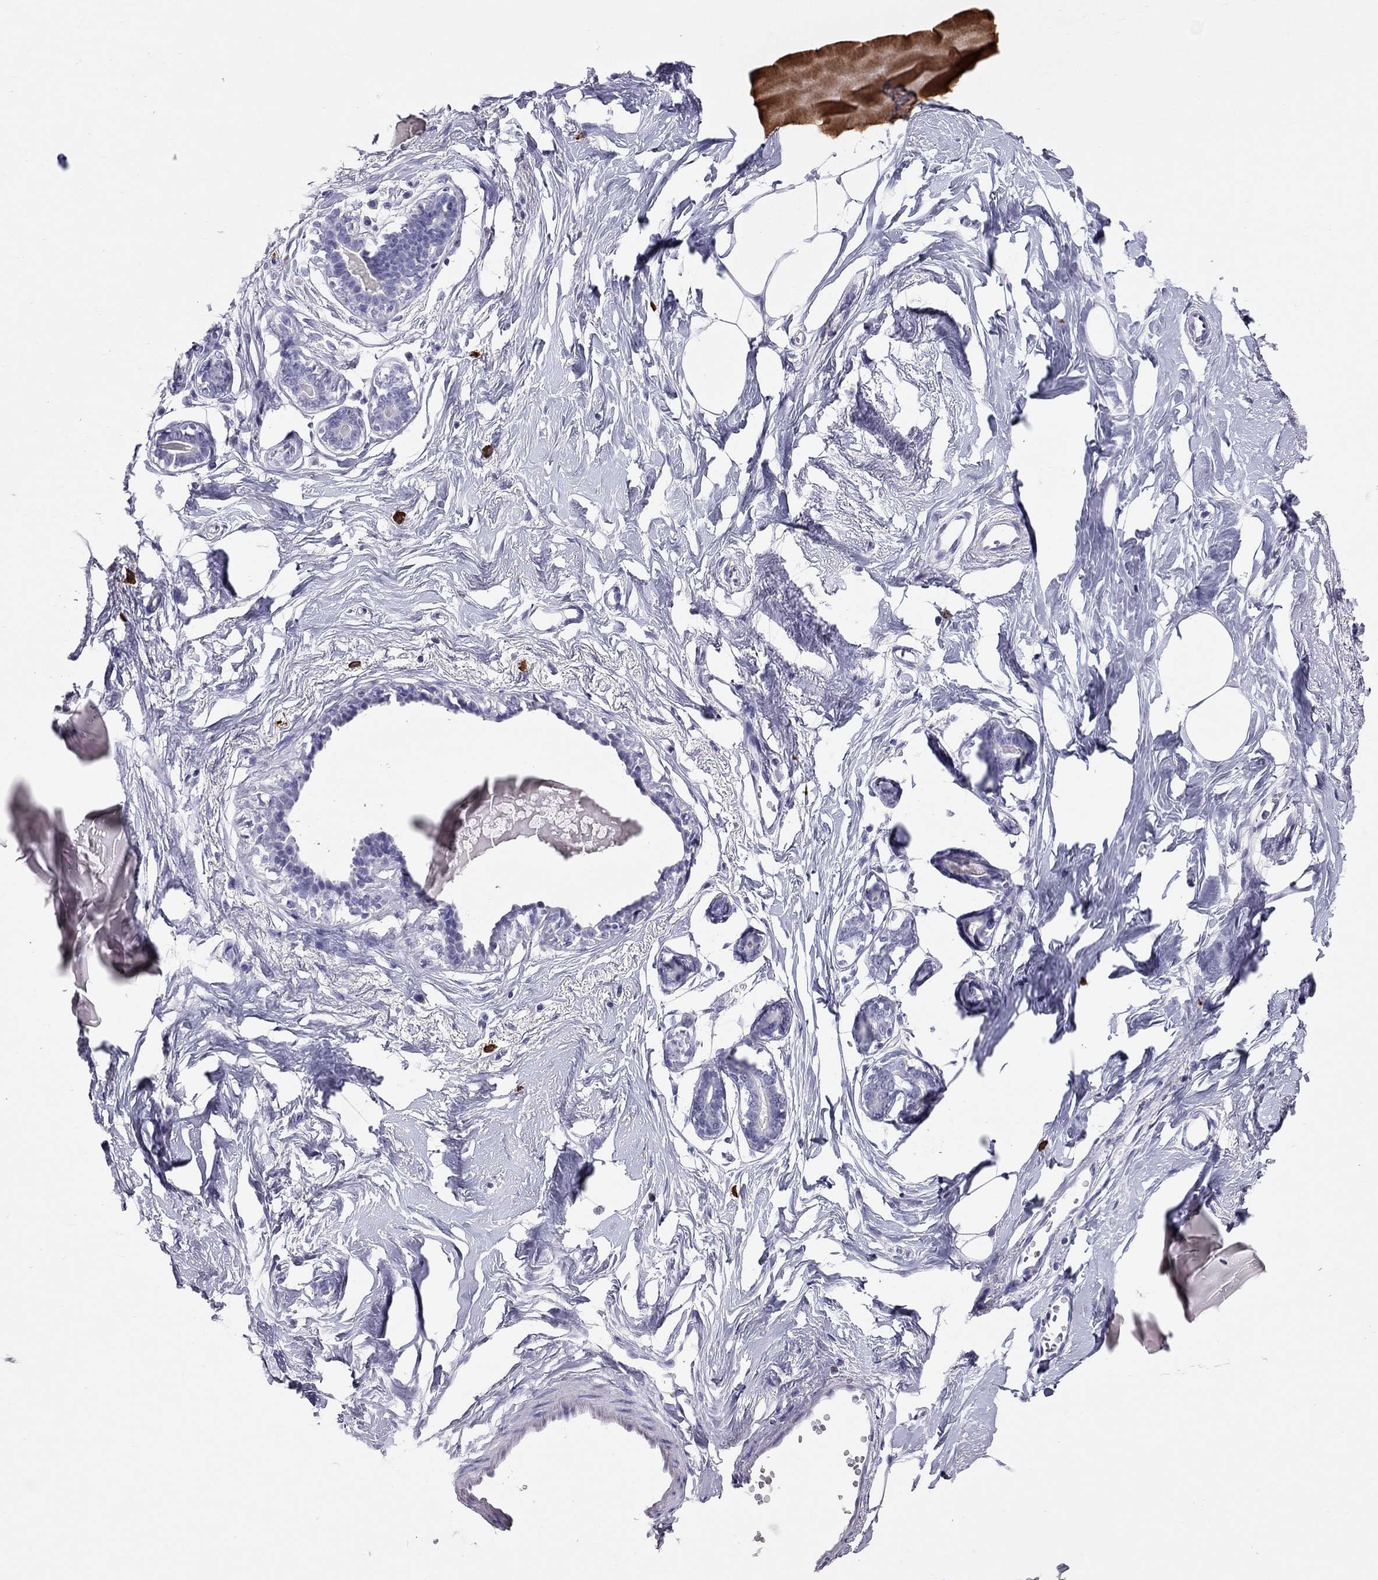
{"staining": {"intensity": "negative", "quantity": "none", "location": "none"}, "tissue": "breast", "cell_type": "Adipocytes", "image_type": "normal", "snomed": [{"axis": "morphology", "description": "Normal tissue, NOS"}, {"axis": "morphology", "description": "Lobular carcinoma, in situ"}, {"axis": "topography", "description": "Breast"}], "caption": "Protein analysis of unremarkable breast demonstrates no significant positivity in adipocytes.", "gene": "IL17REL", "patient": {"sex": "female", "age": 35}}